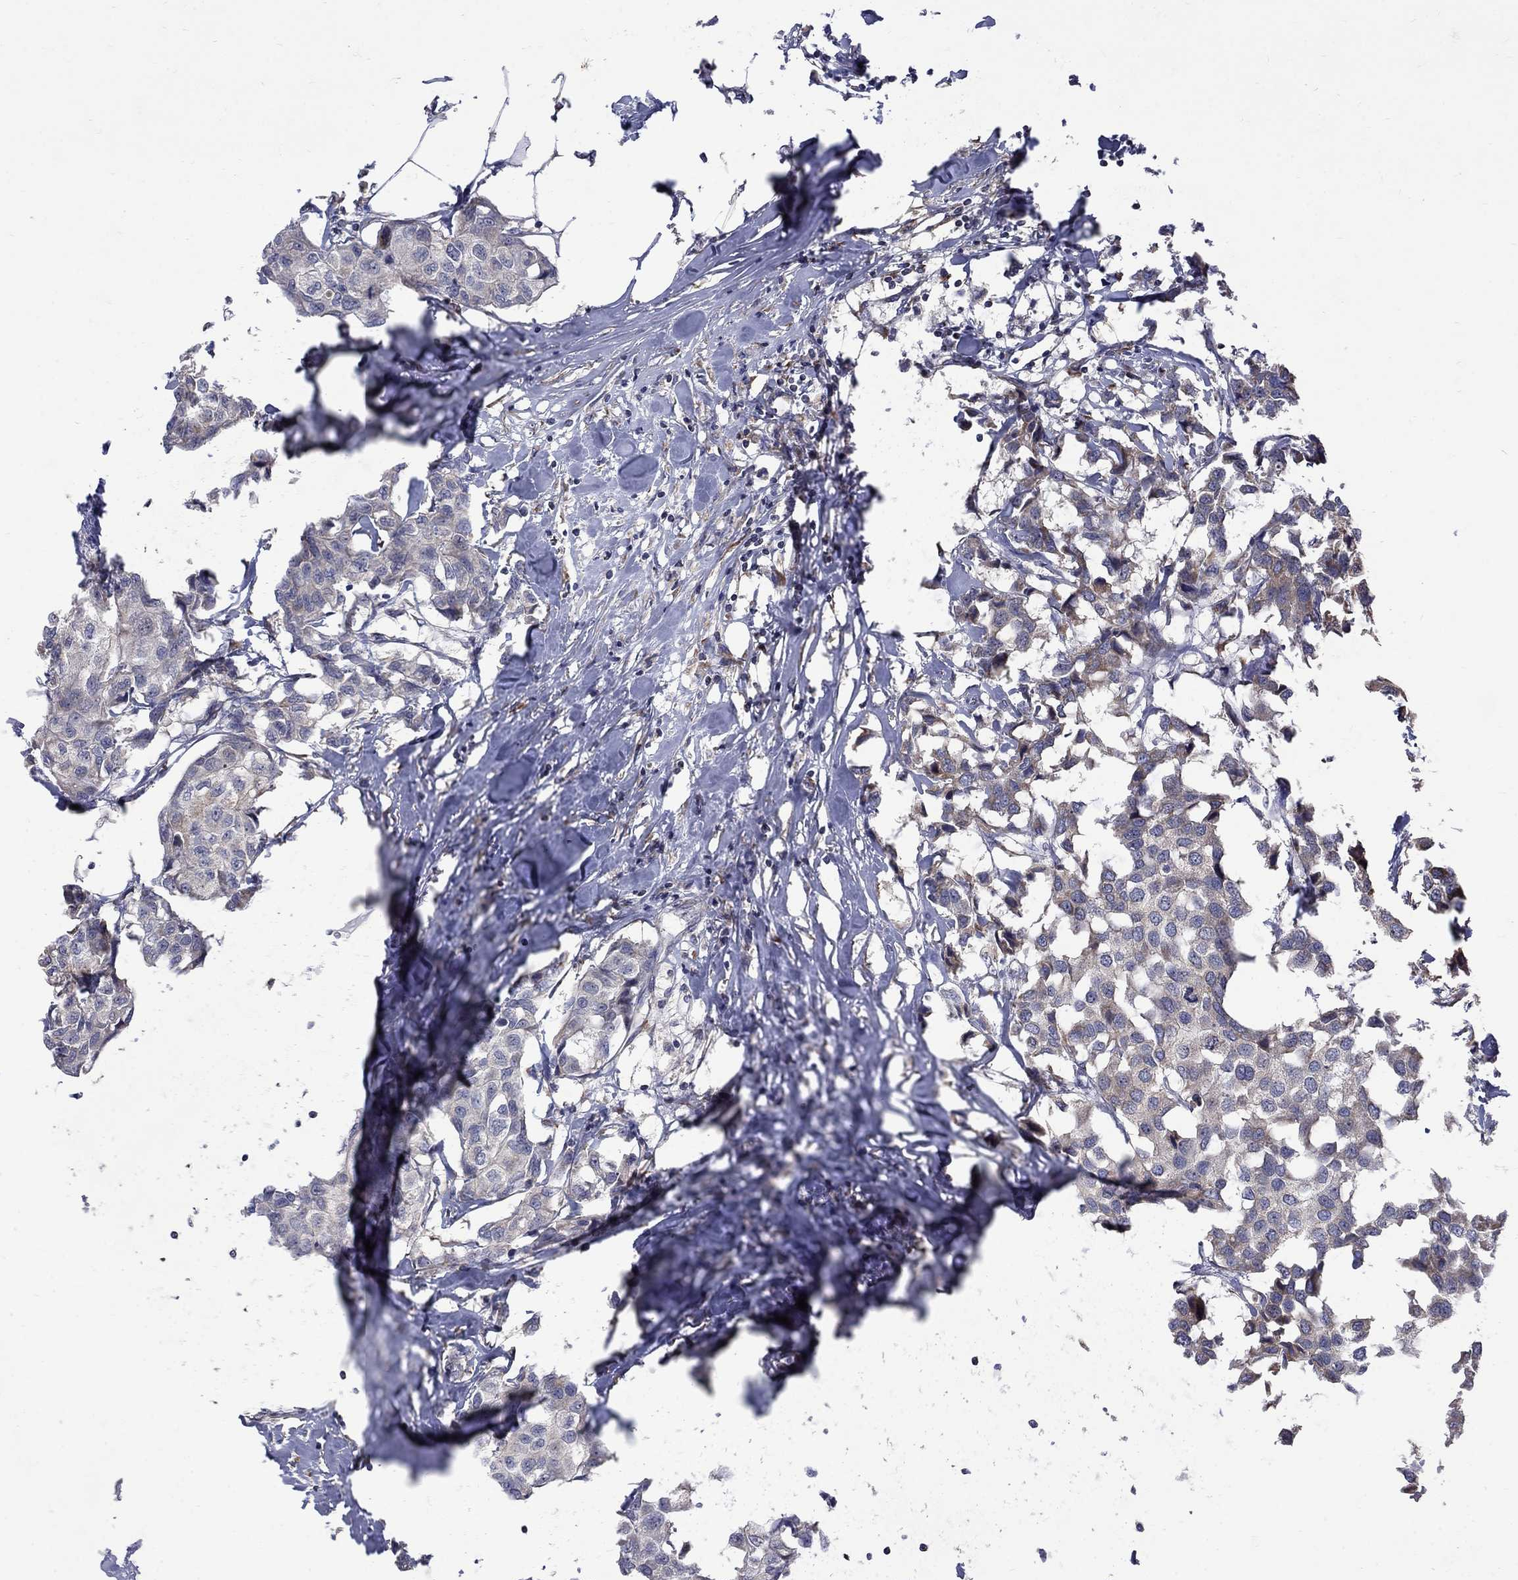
{"staining": {"intensity": "negative", "quantity": "none", "location": "none"}, "tissue": "breast cancer", "cell_type": "Tumor cells", "image_type": "cancer", "snomed": [{"axis": "morphology", "description": "Duct carcinoma"}, {"axis": "topography", "description": "Breast"}], "caption": "Tumor cells are negative for protein expression in human breast cancer.", "gene": "SH2B1", "patient": {"sex": "female", "age": 80}}